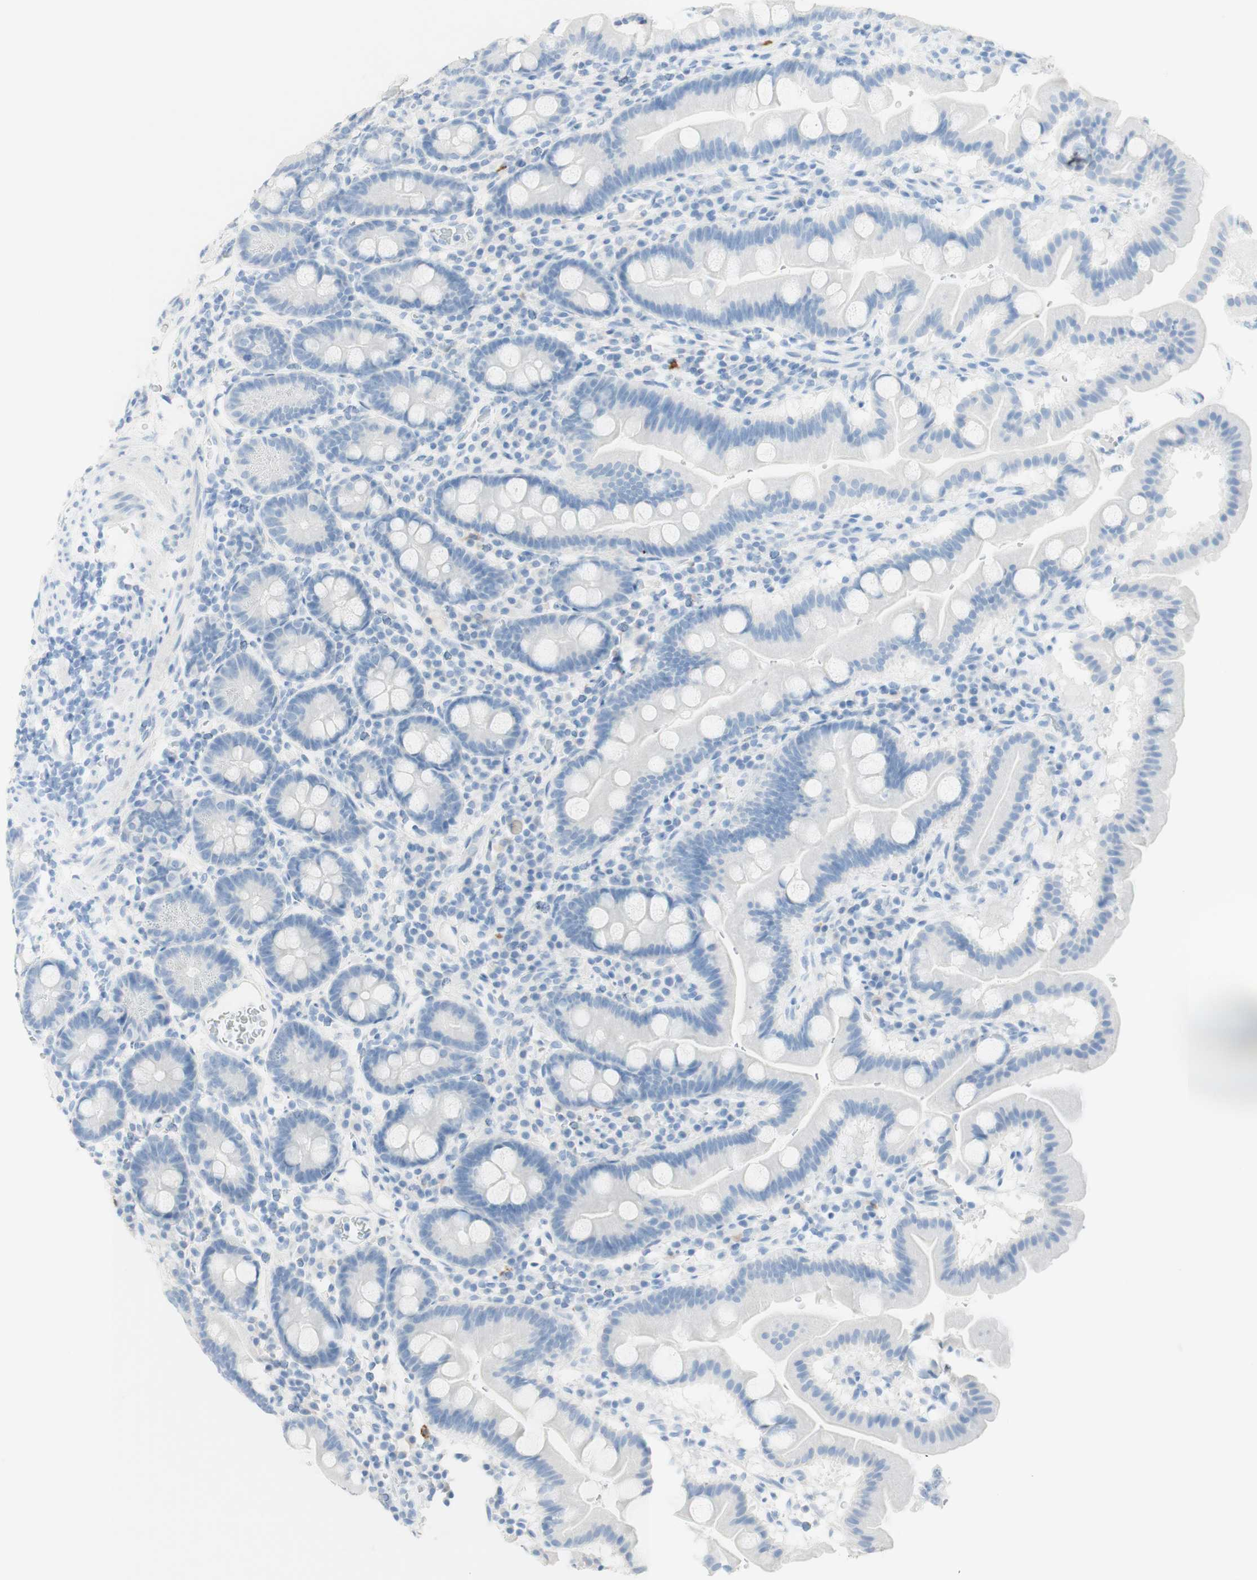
{"staining": {"intensity": "negative", "quantity": "none", "location": "none"}, "tissue": "duodenum", "cell_type": "Glandular cells", "image_type": "normal", "snomed": [{"axis": "morphology", "description": "Normal tissue, NOS"}, {"axis": "topography", "description": "Duodenum"}], "caption": "Duodenum stained for a protein using immunohistochemistry demonstrates no expression glandular cells.", "gene": "TPO", "patient": {"sex": "male", "age": 50}}